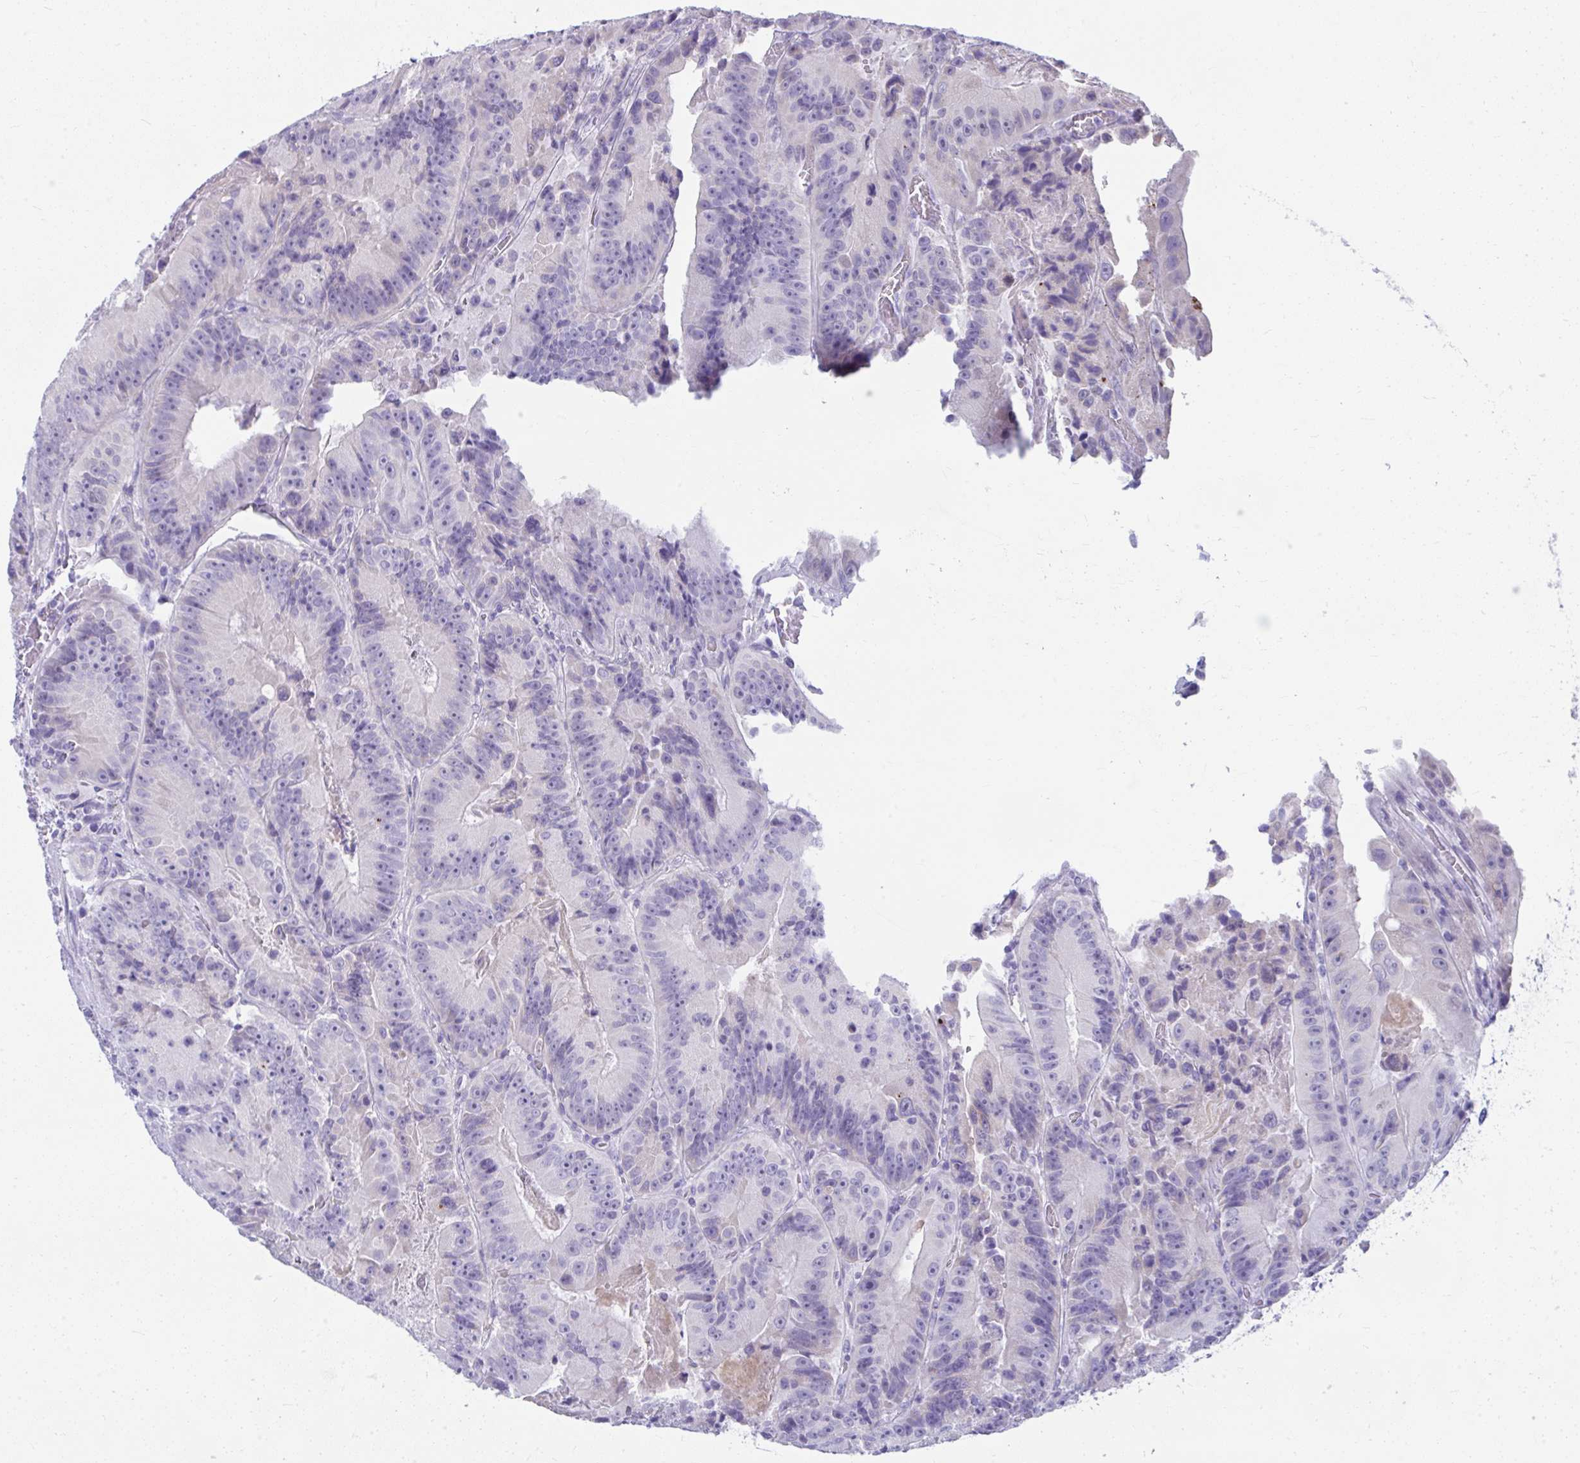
{"staining": {"intensity": "negative", "quantity": "none", "location": "none"}, "tissue": "colorectal cancer", "cell_type": "Tumor cells", "image_type": "cancer", "snomed": [{"axis": "morphology", "description": "Adenocarcinoma, NOS"}, {"axis": "topography", "description": "Colon"}], "caption": "High magnification brightfield microscopy of colorectal adenocarcinoma stained with DAB (brown) and counterstained with hematoxylin (blue): tumor cells show no significant expression.", "gene": "ISL1", "patient": {"sex": "female", "age": 86}}